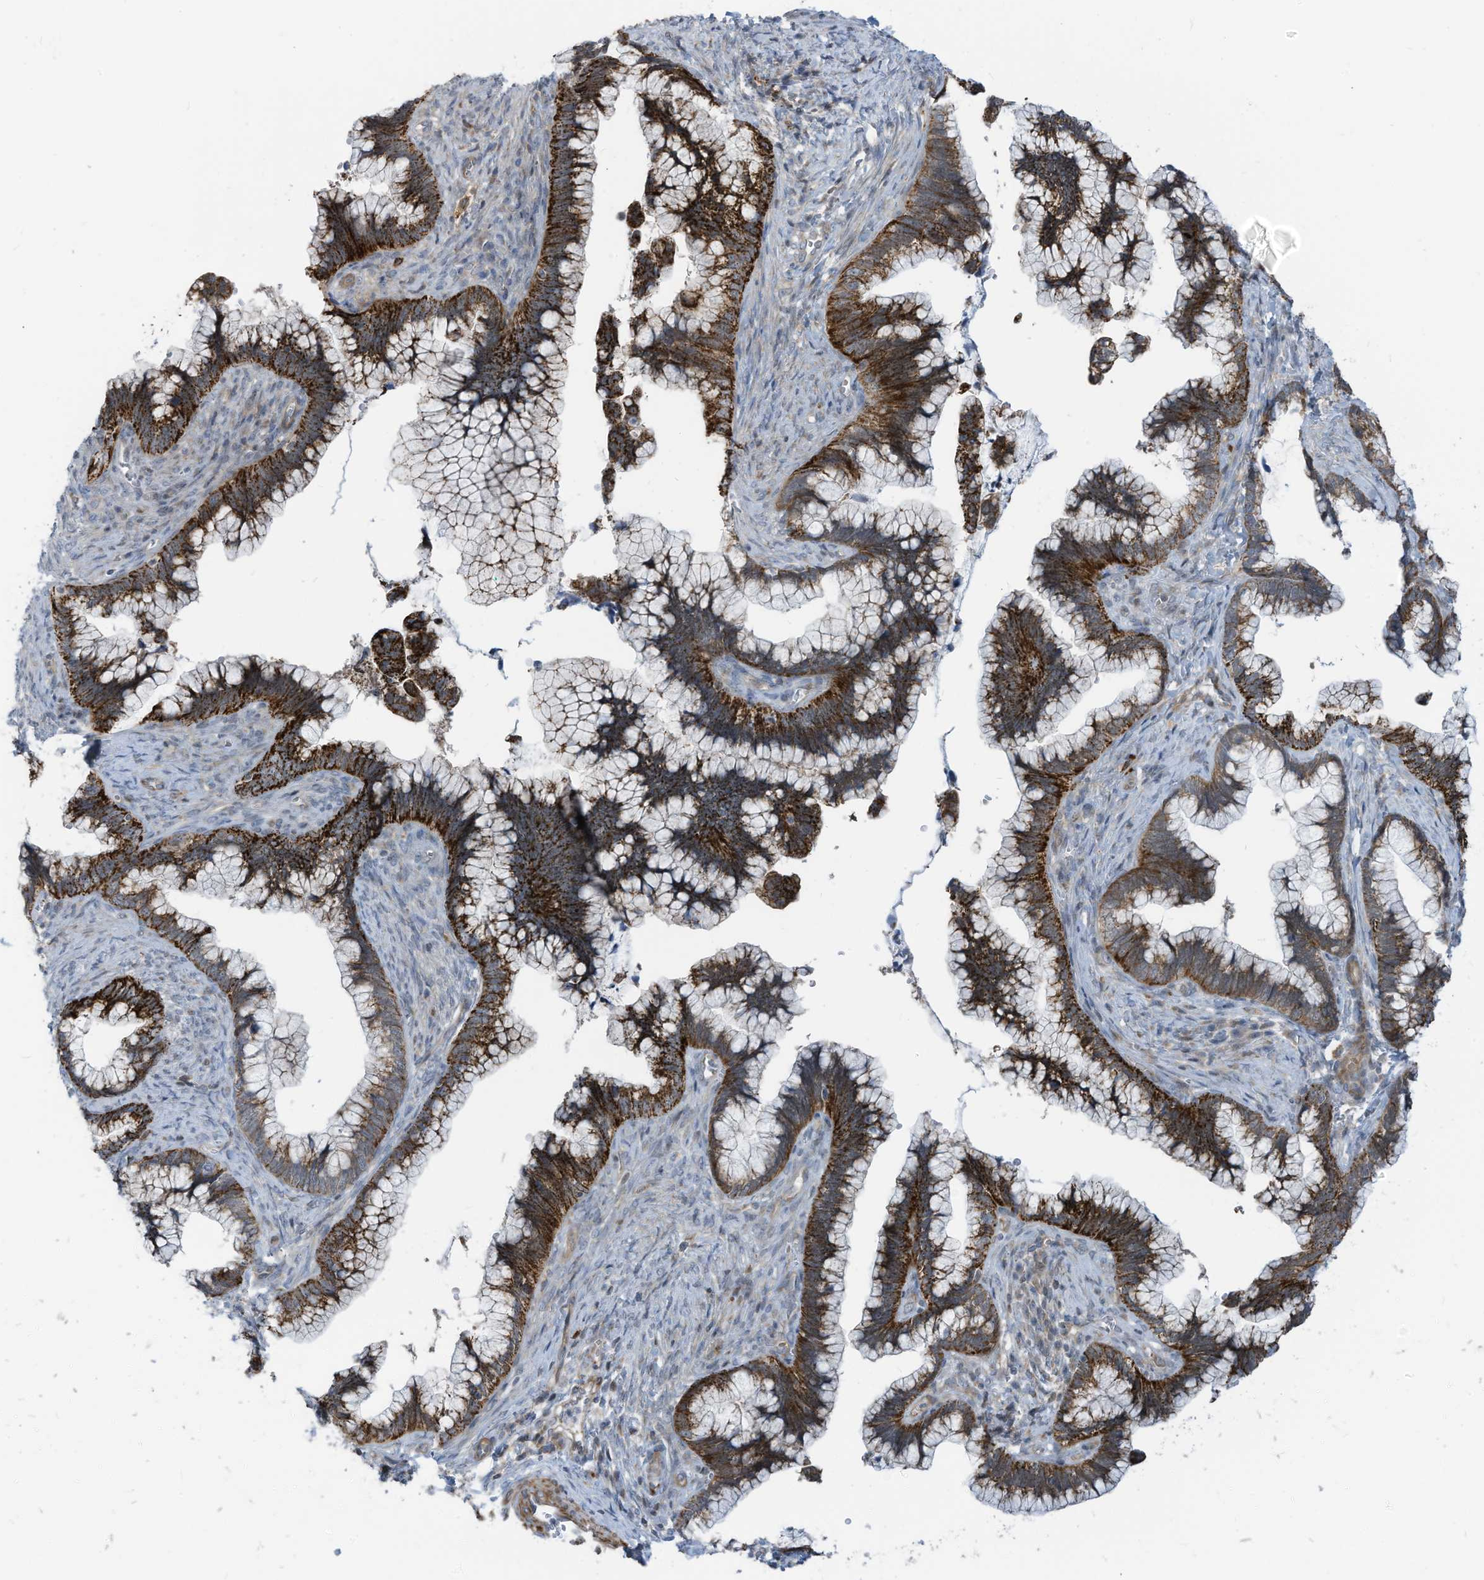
{"staining": {"intensity": "strong", "quantity": ">75%", "location": "cytoplasmic/membranous"}, "tissue": "cervical cancer", "cell_type": "Tumor cells", "image_type": "cancer", "snomed": [{"axis": "morphology", "description": "Adenocarcinoma, NOS"}, {"axis": "topography", "description": "Cervix"}], "caption": "The histopathology image shows a brown stain indicating the presence of a protein in the cytoplasmic/membranous of tumor cells in cervical cancer.", "gene": "GPATCH3", "patient": {"sex": "female", "age": 44}}